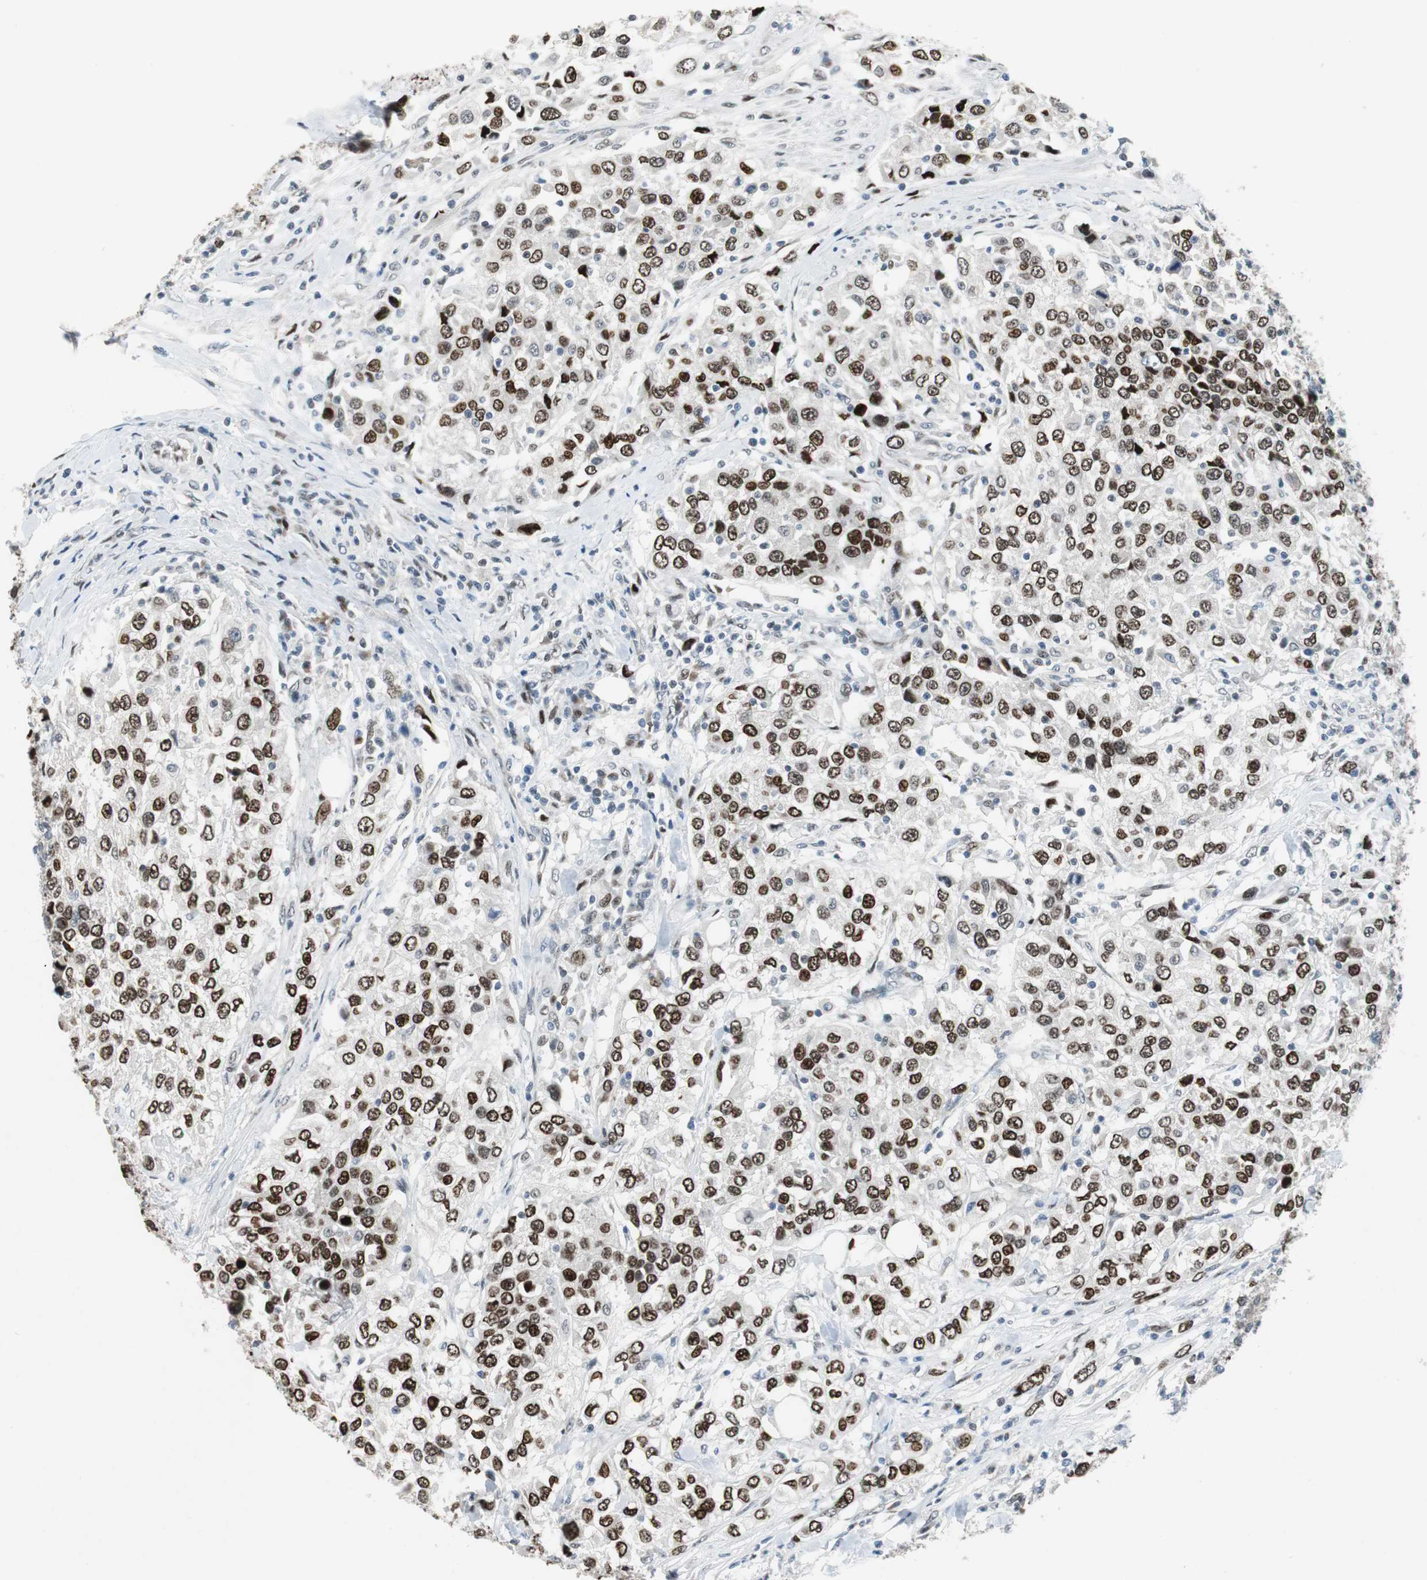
{"staining": {"intensity": "strong", "quantity": ">75%", "location": "nuclear"}, "tissue": "urothelial cancer", "cell_type": "Tumor cells", "image_type": "cancer", "snomed": [{"axis": "morphology", "description": "Urothelial carcinoma, High grade"}, {"axis": "topography", "description": "Urinary bladder"}], "caption": "A brown stain highlights strong nuclear staining of a protein in urothelial cancer tumor cells.", "gene": "AJUBA", "patient": {"sex": "female", "age": 80}}